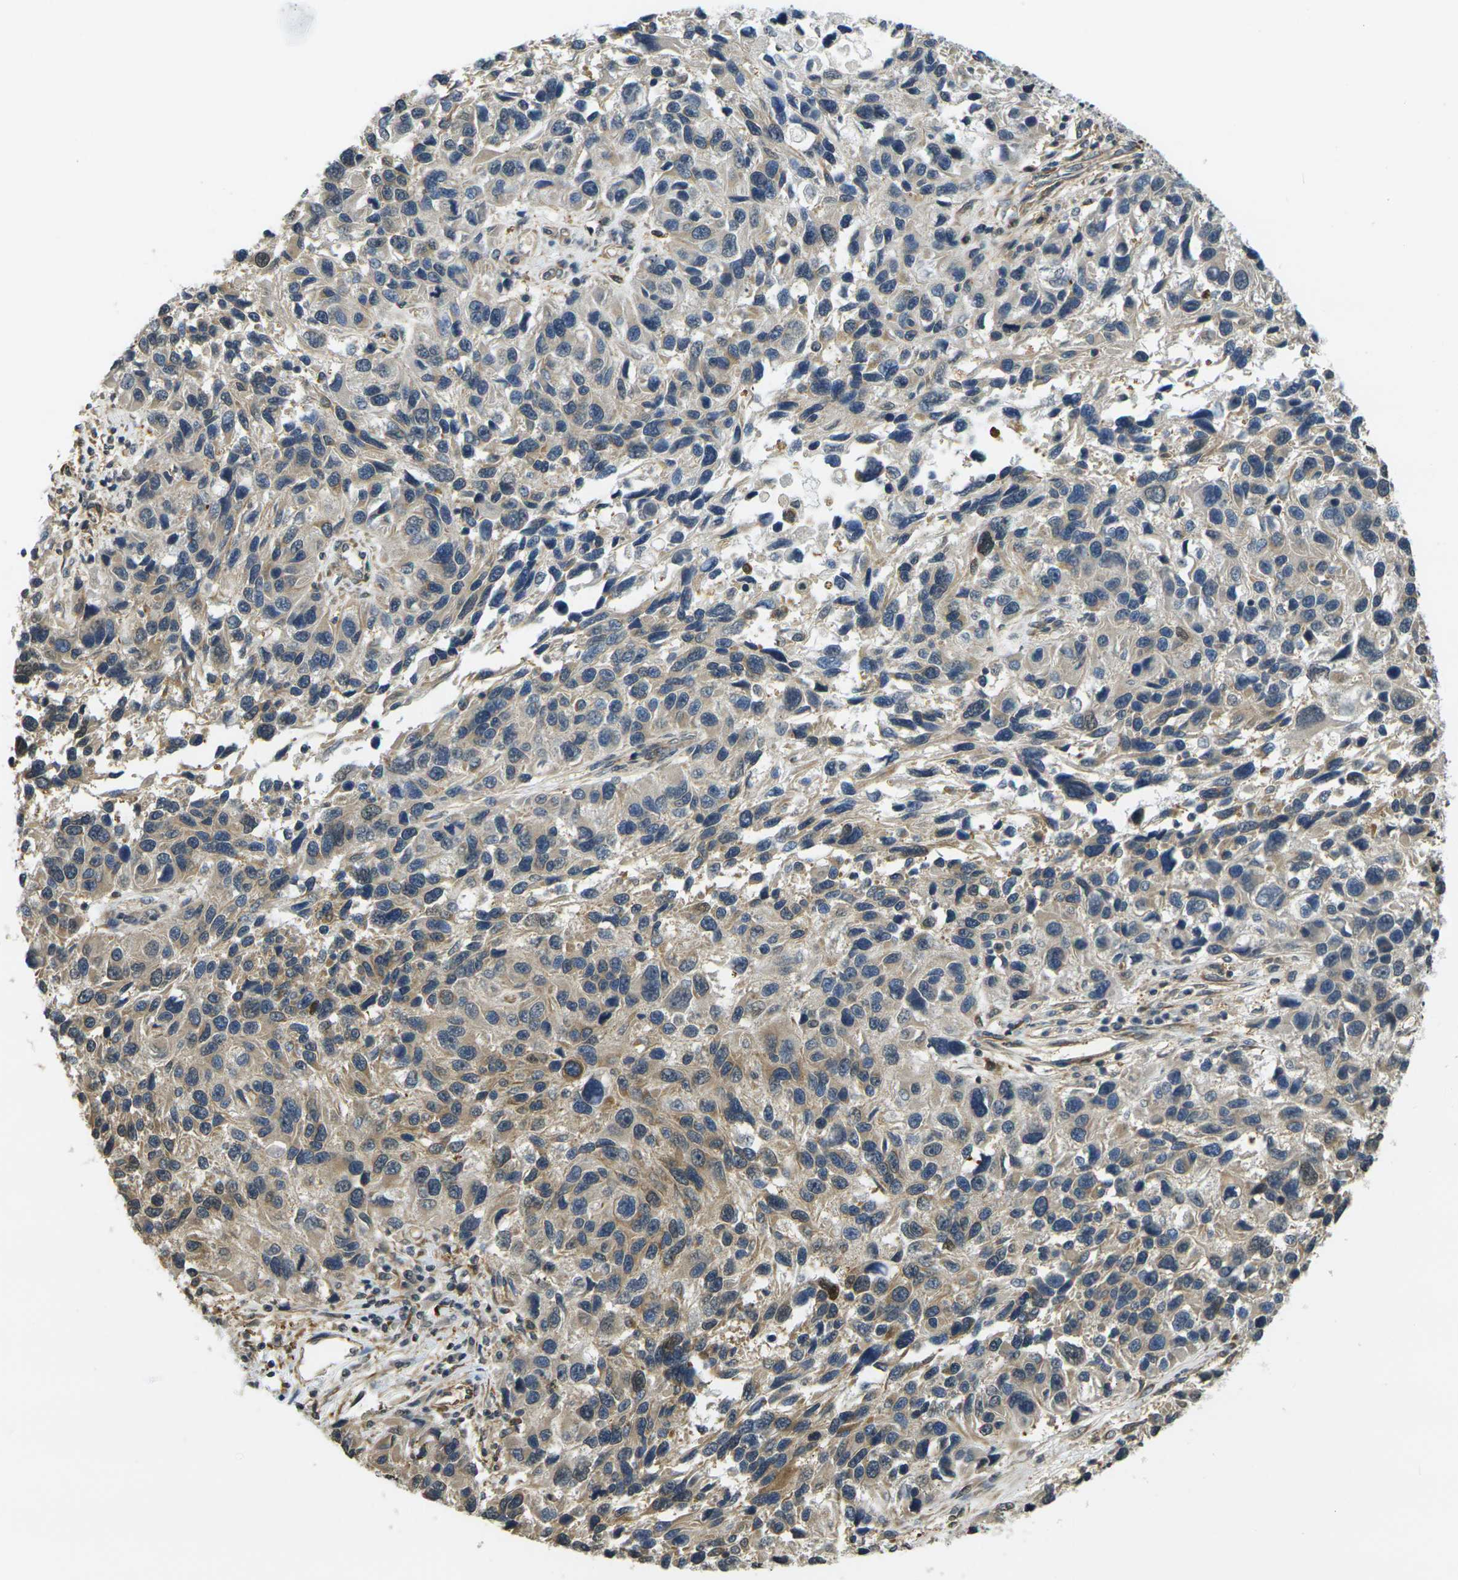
{"staining": {"intensity": "weak", "quantity": ">75%", "location": "cytoplasmic/membranous"}, "tissue": "melanoma", "cell_type": "Tumor cells", "image_type": "cancer", "snomed": [{"axis": "morphology", "description": "Malignant melanoma, NOS"}, {"axis": "topography", "description": "Skin"}], "caption": "Malignant melanoma stained for a protein shows weak cytoplasmic/membranous positivity in tumor cells.", "gene": "CAST", "patient": {"sex": "male", "age": 53}}